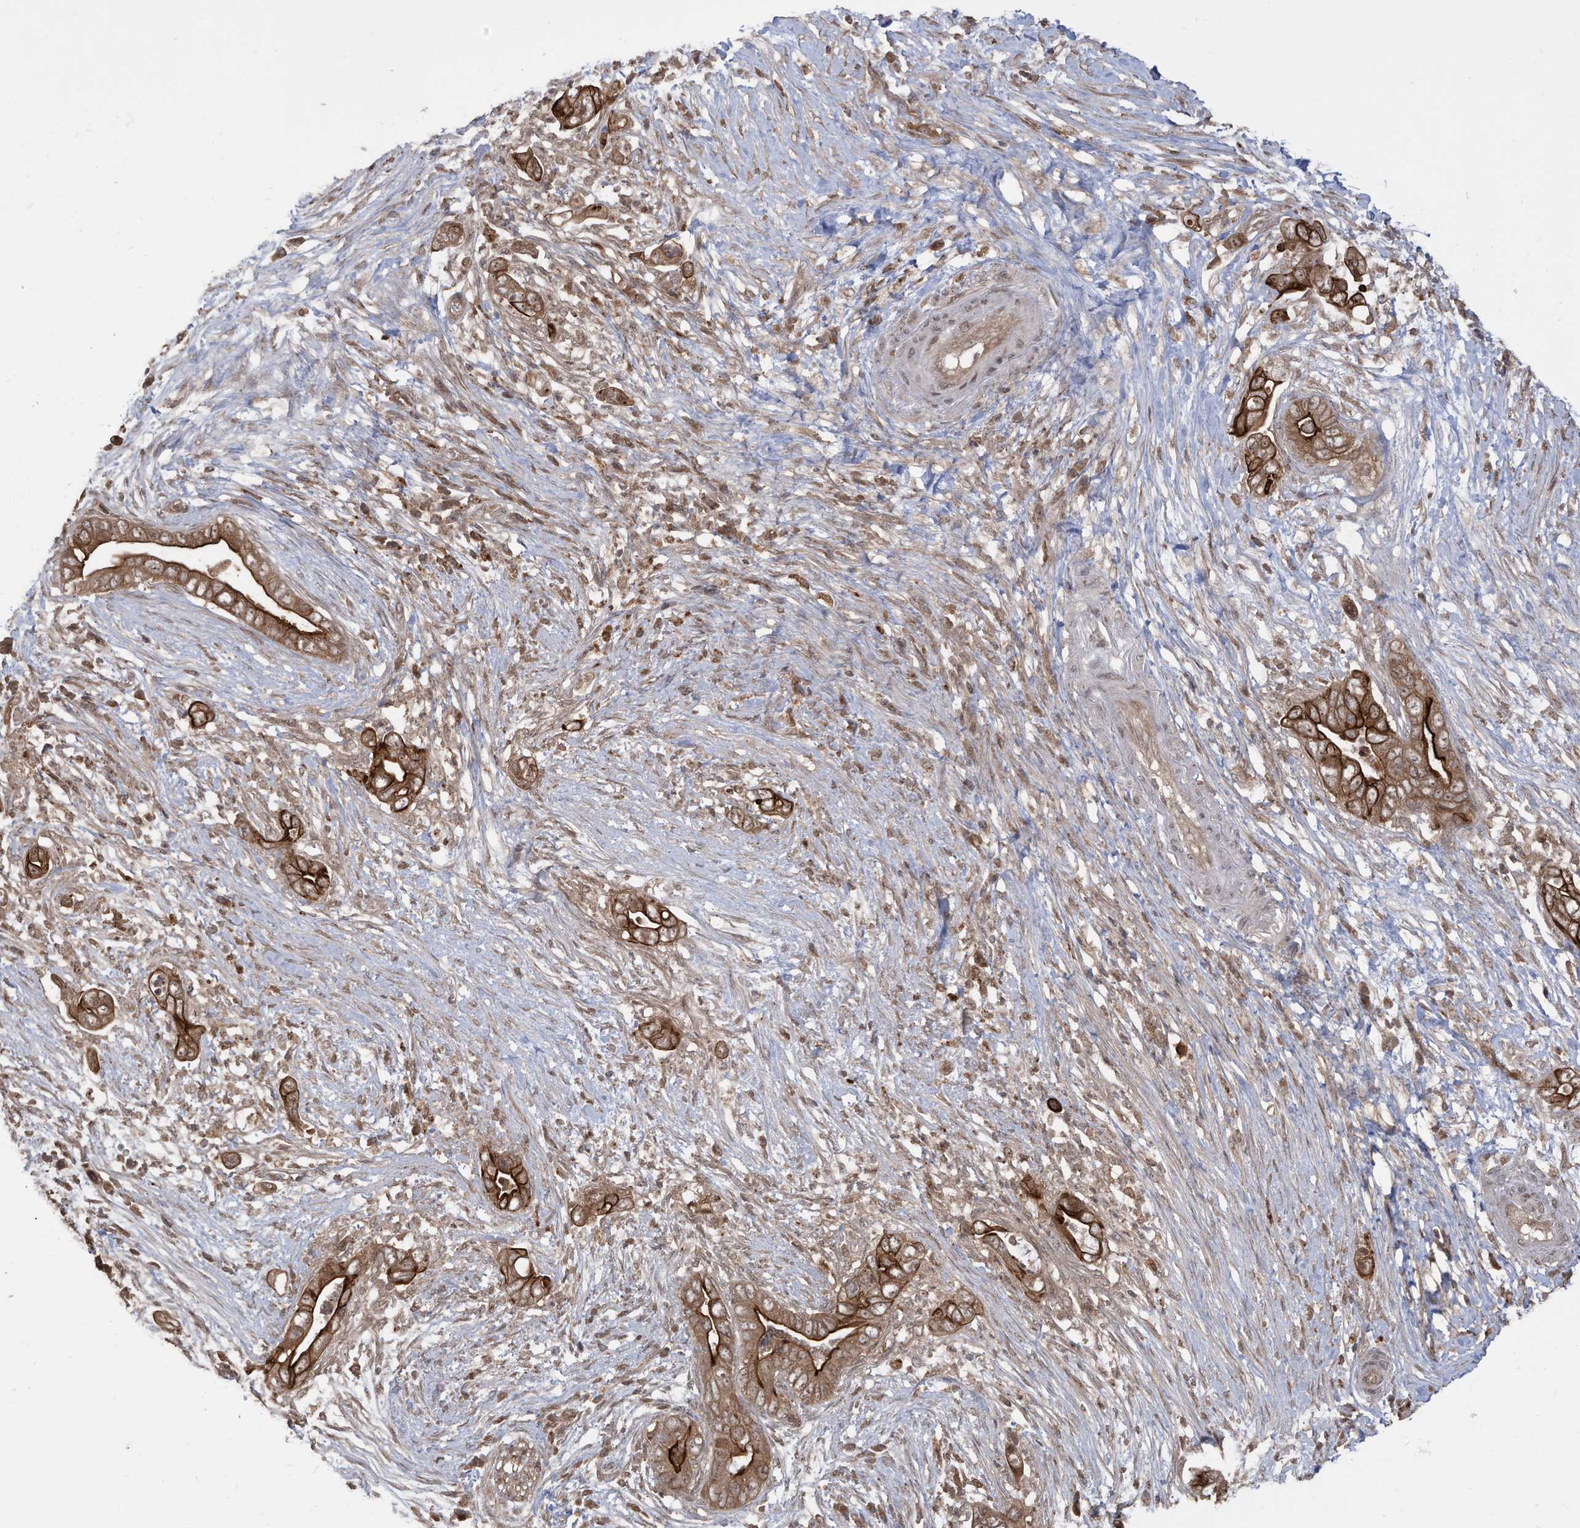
{"staining": {"intensity": "strong", "quantity": ">75%", "location": "cytoplasmic/membranous"}, "tissue": "pancreatic cancer", "cell_type": "Tumor cells", "image_type": "cancer", "snomed": [{"axis": "morphology", "description": "Adenocarcinoma, NOS"}, {"axis": "topography", "description": "Pancreas"}], "caption": "This is a photomicrograph of IHC staining of pancreatic cancer, which shows strong staining in the cytoplasmic/membranous of tumor cells.", "gene": "CARF", "patient": {"sex": "male", "age": 75}}